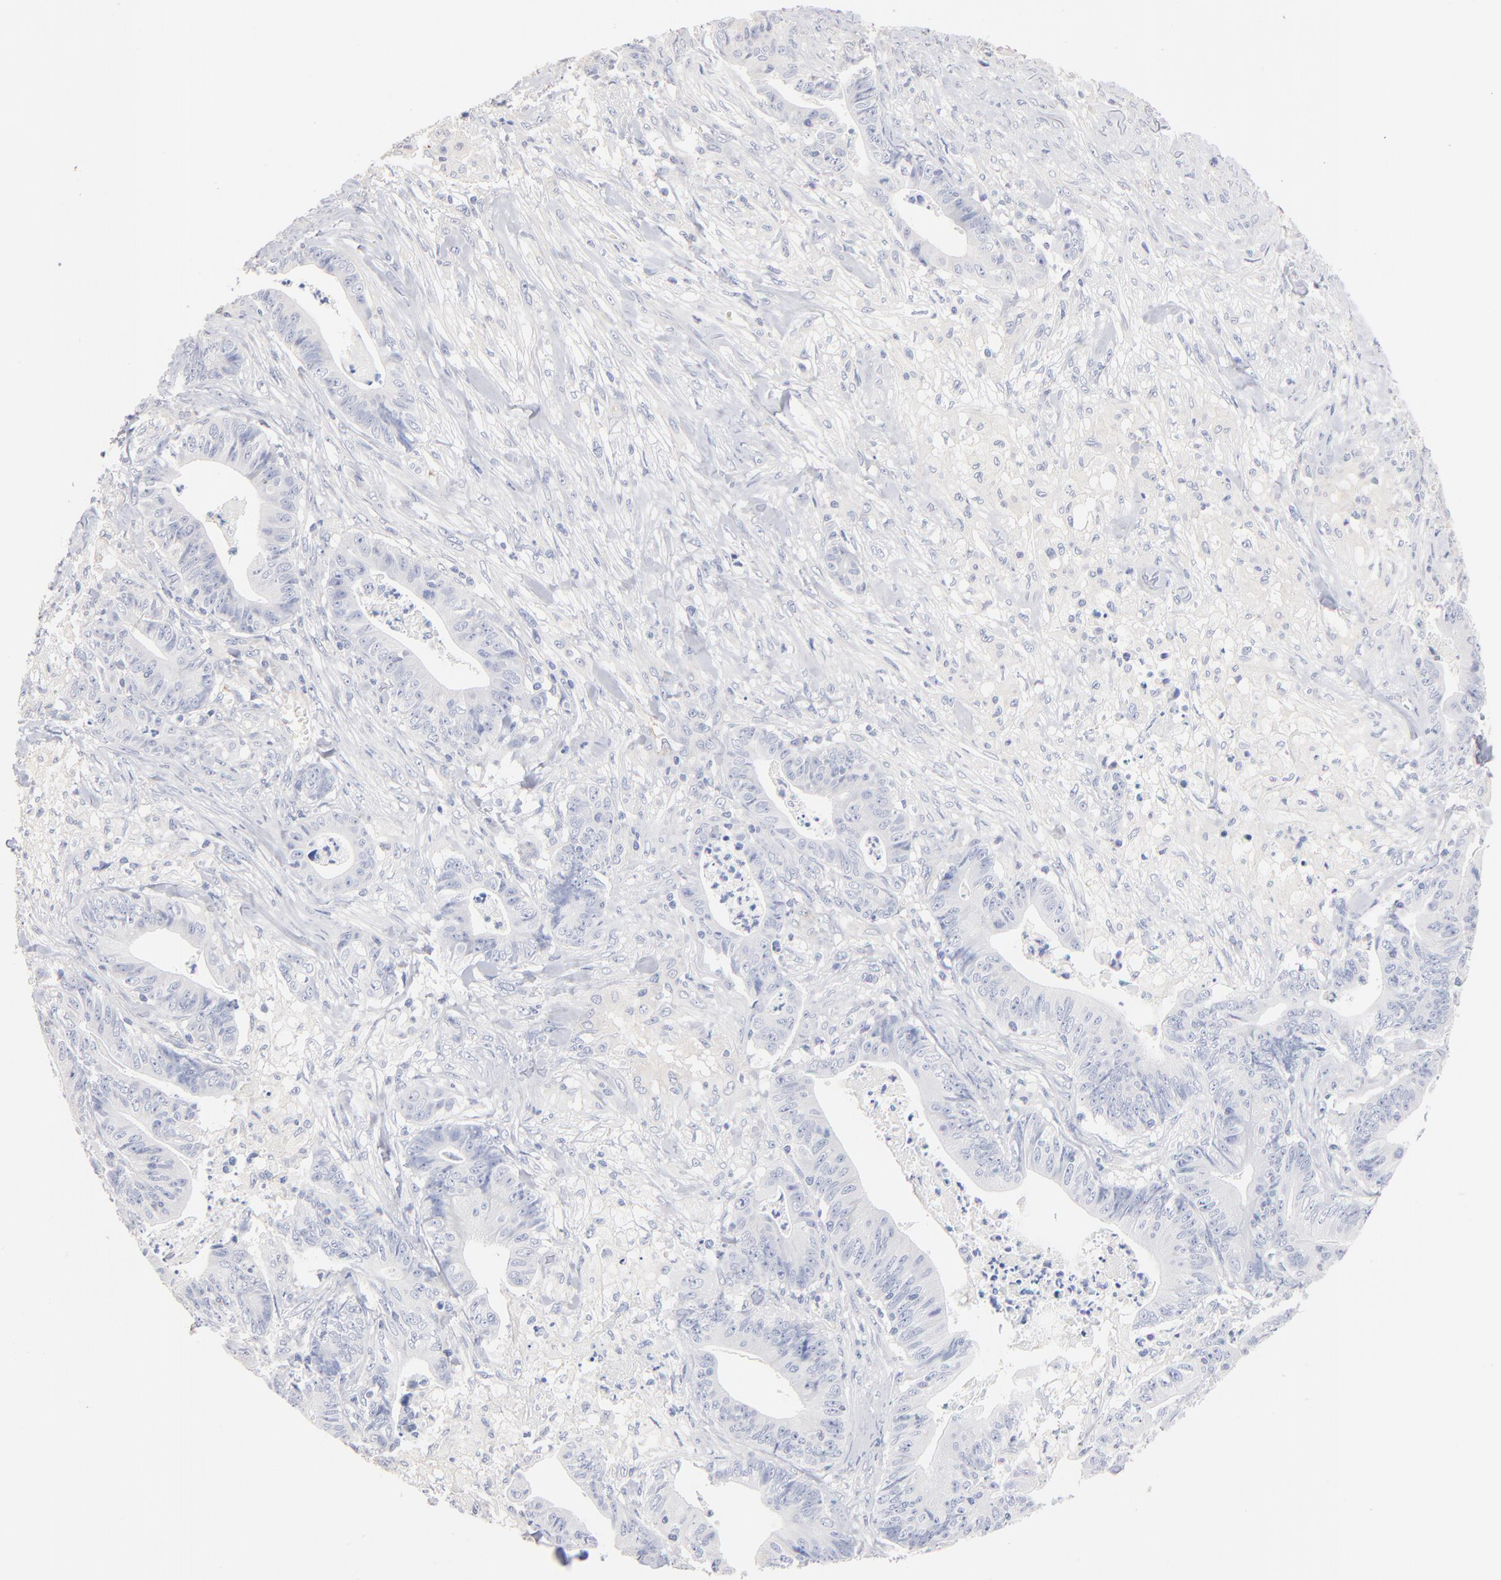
{"staining": {"intensity": "negative", "quantity": "none", "location": "none"}, "tissue": "stomach cancer", "cell_type": "Tumor cells", "image_type": "cancer", "snomed": [{"axis": "morphology", "description": "Adenocarcinoma, NOS"}, {"axis": "topography", "description": "Stomach, lower"}], "caption": "The IHC histopathology image has no significant staining in tumor cells of stomach adenocarcinoma tissue.", "gene": "ITGA8", "patient": {"sex": "female", "age": 86}}